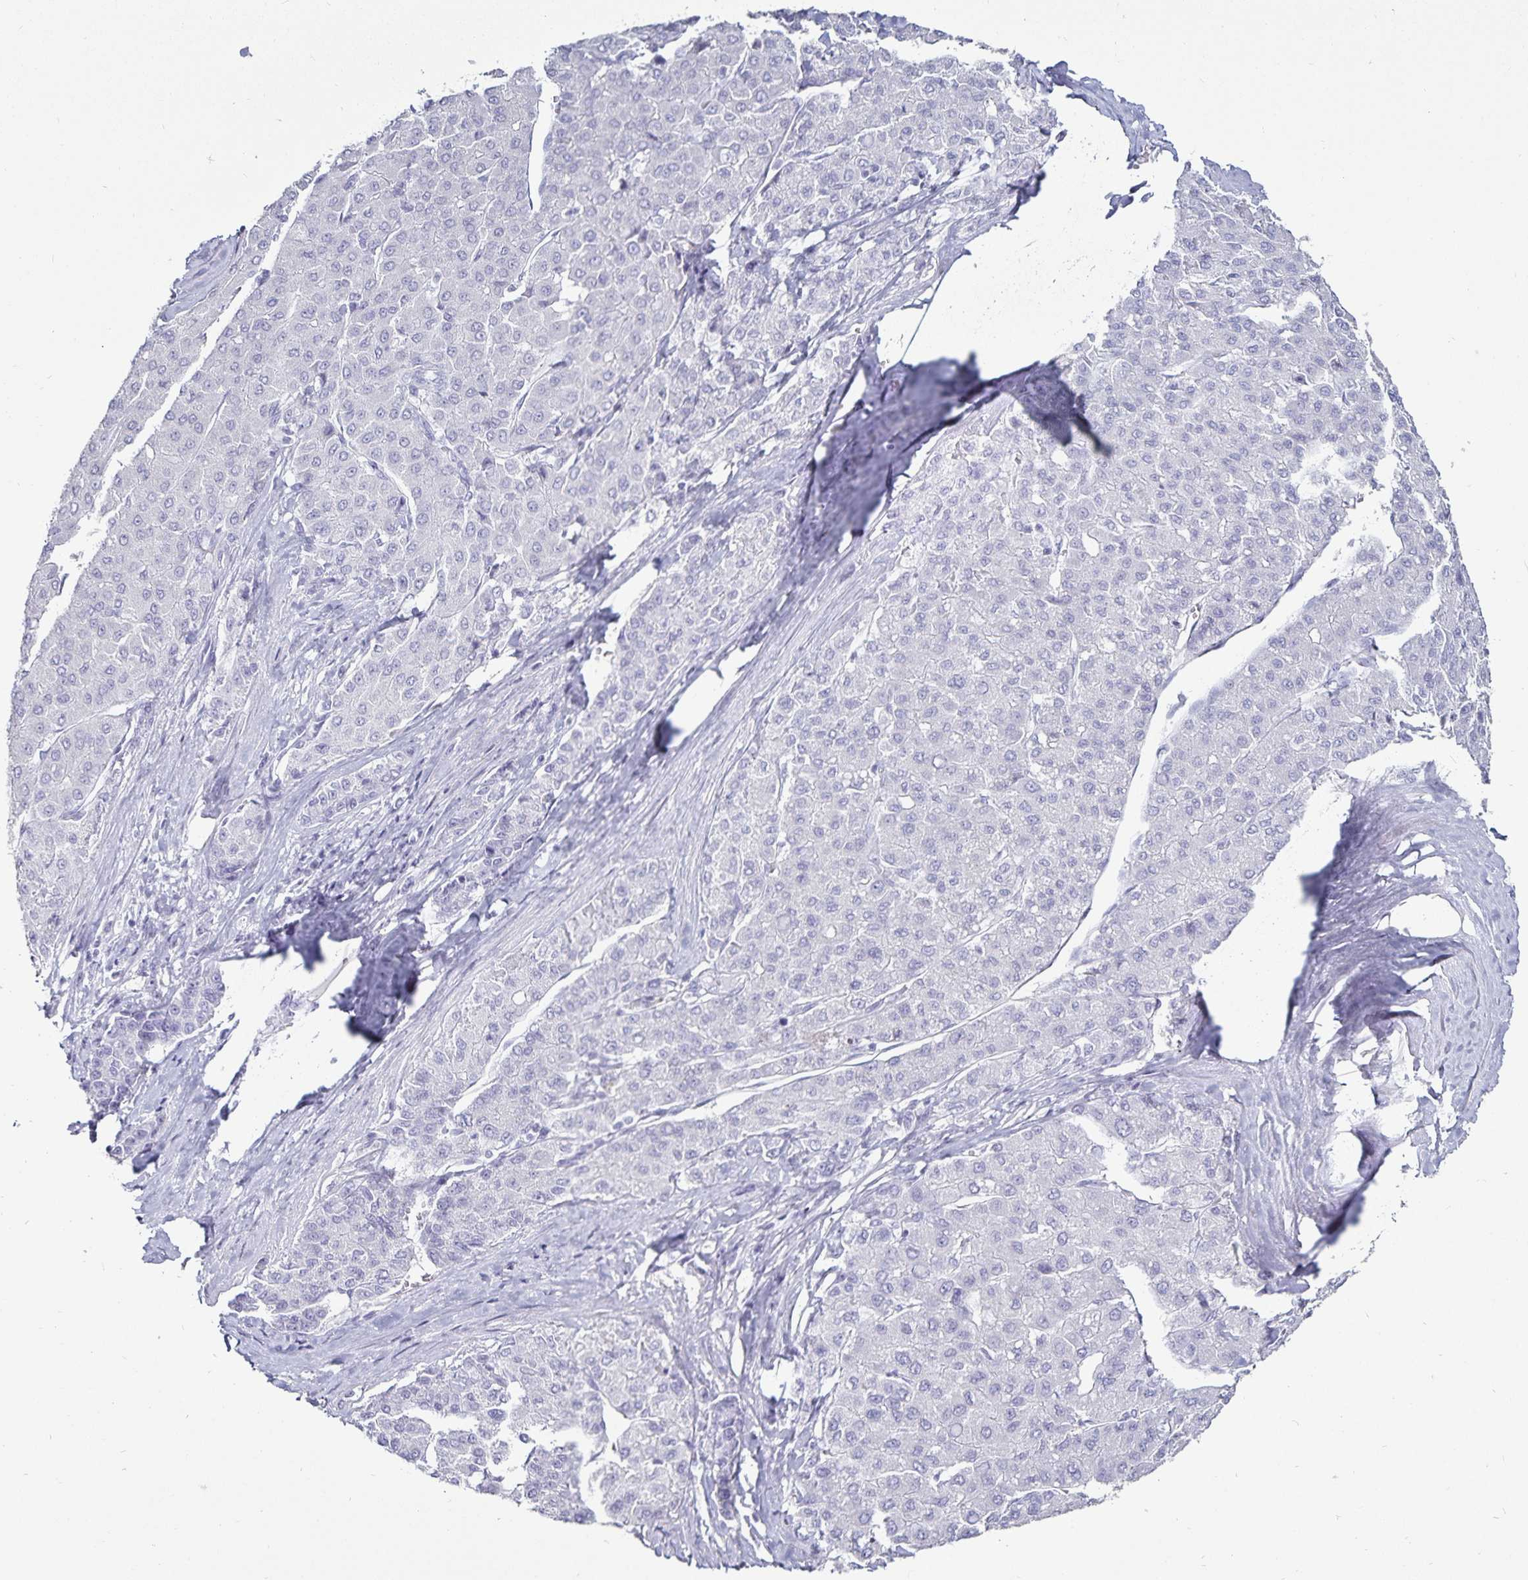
{"staining": {"intensity": "negative", "quantity": "none", "location": "none"}, "tissue": "liver cancer", "cell_type": "Tumor cells", "image_type": "cancer", "snomed": [{"axis": "morphology", "description": "Carcinoma, Hepatocellular, NOS"}, {"axis": "topography", "description": "Liver"}], "caption": "DAB immunohistochemical staining of human liver cancer demonstrates no significant staining in tumor cells.", "gene": "DEFA6", "patient": {"sex": "male", "age": 65}}